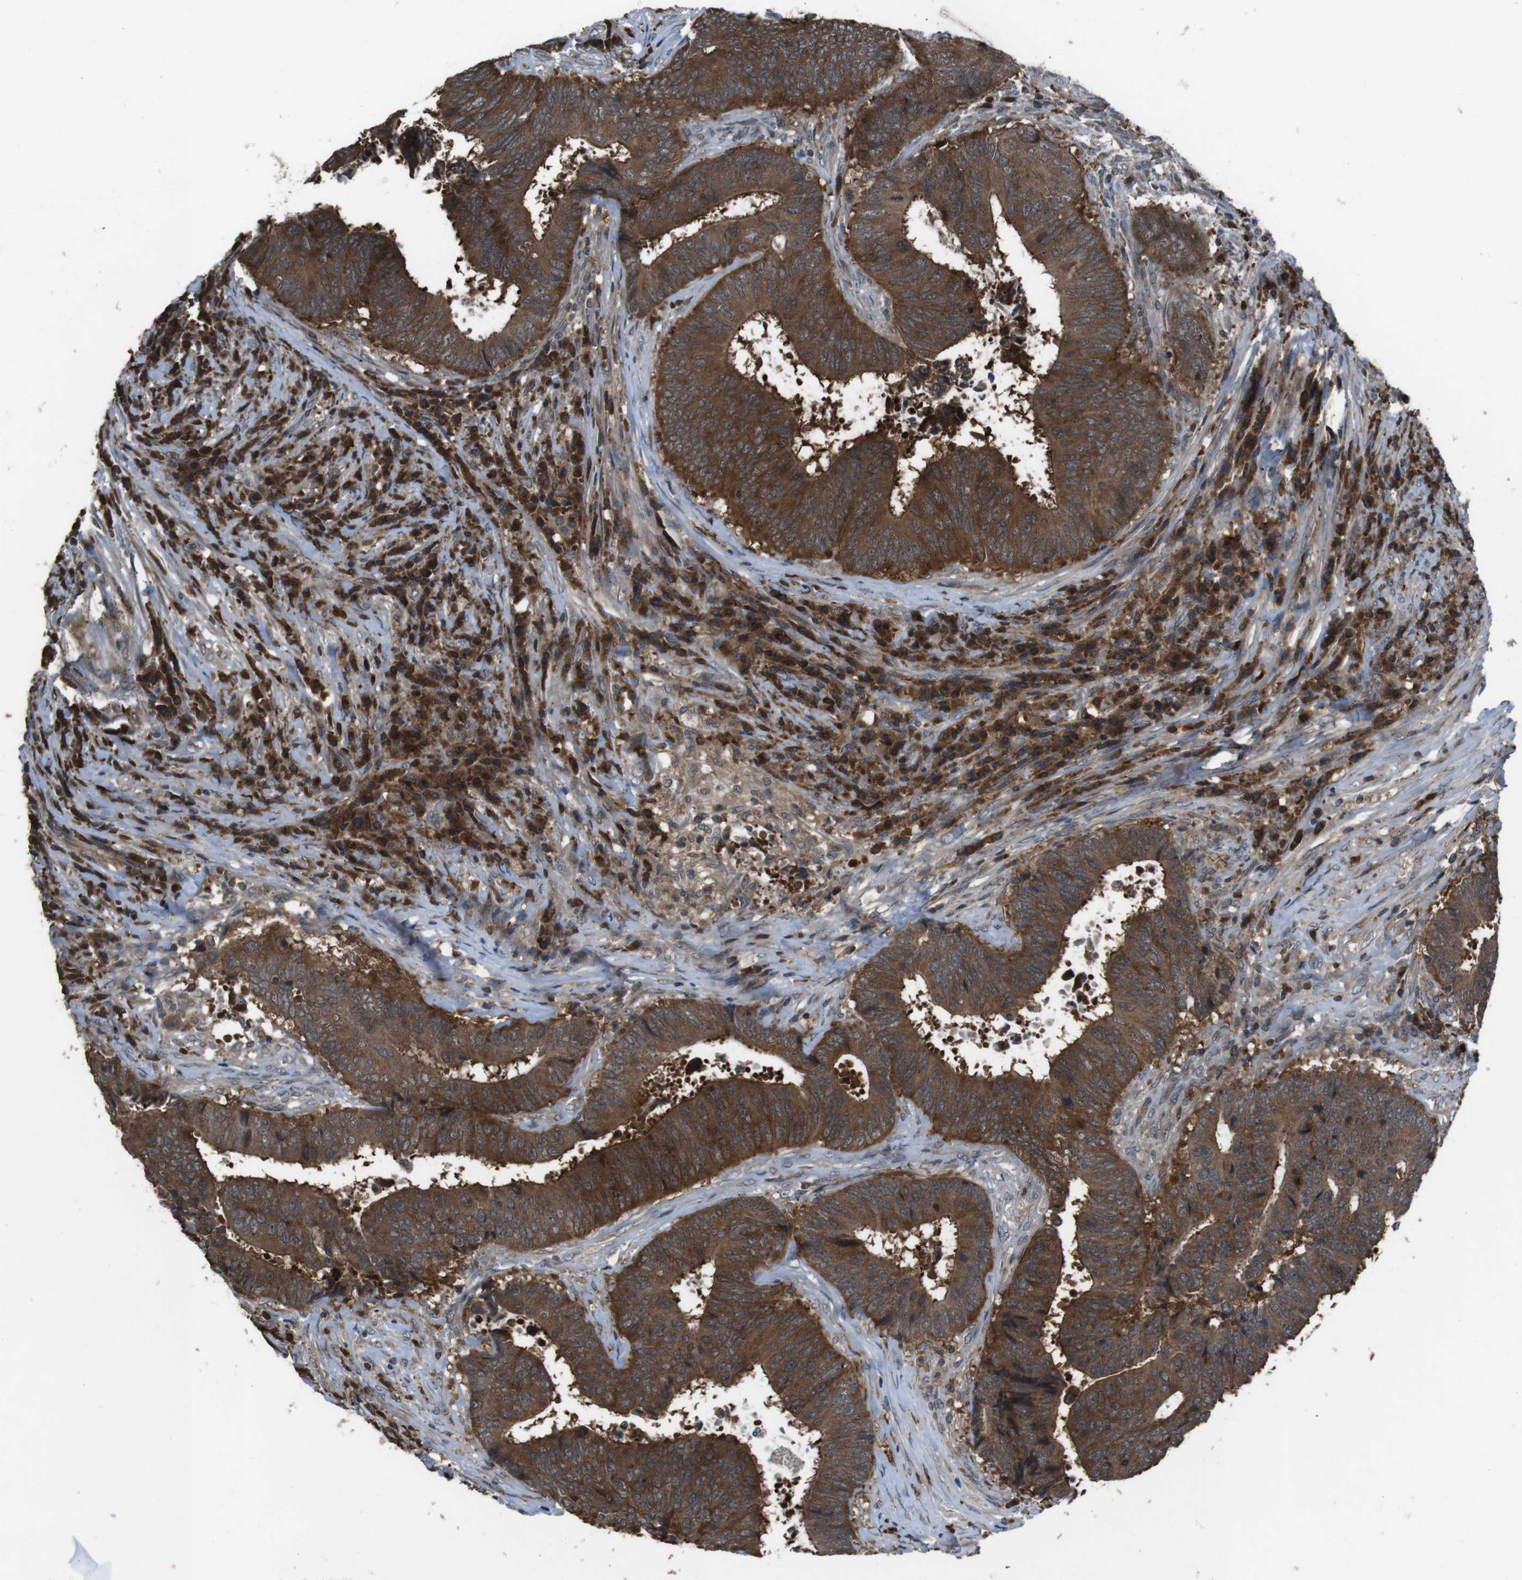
{"staining": {"intensity": "strong", "quantity": ">75%", "location": "cytoplasmic/membranous"}, "tissue": "colorectal cancer", "cell_type": "Tumor cells", "image_type": "cancer", "snomed": [{"axis": "morphology", "description": "Adenocarcinoma, NOS"}, {"axis": "topography", "description": "Rectum"}], "caption": "Adenocarcinoma (colorectal) stained with immunohistochemistry (IHC) reveals strong cytoplasmic/membranous positivity in about >75% of tumor cells. (Stains: DAB (3,3'-diaminobenzidine) in brown, nuclei in blue, Microscopy: brightfield microscopy at high magnification).", "gene": "SLC22A23", "patient": {"sex": "male", "age": 72}}